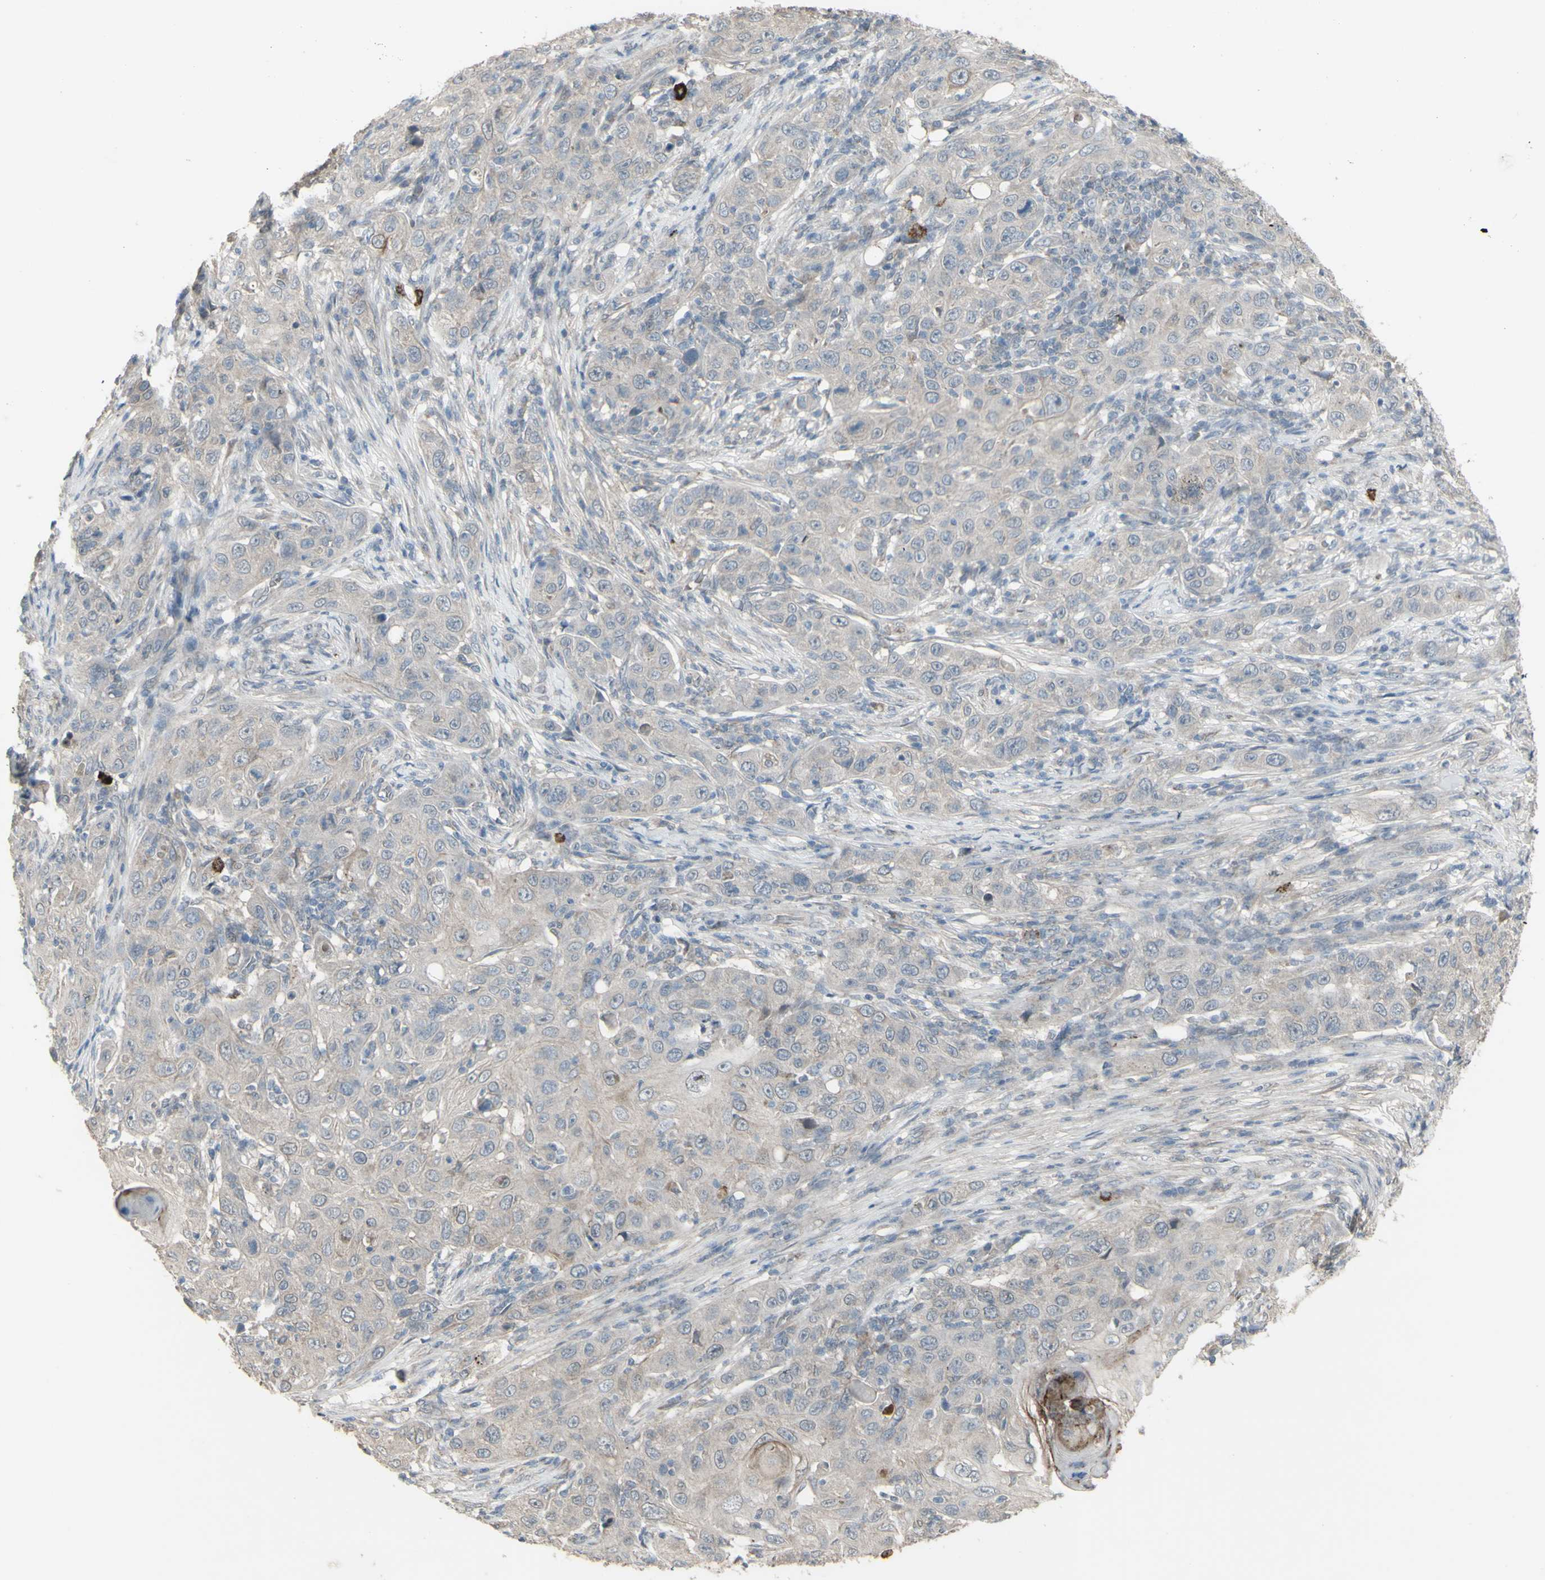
{"staining": {"intensity": "weak", "quantity": ">75%", "location": "cytoplasmic/membranous"}, "tissue": "skin cancer", "cell_type": "Tumor cells", "image_type": "cancer", "snomed": [{"axis": "morphology", "description": "Squamous cell carcinoma, NOS"}, {"axis": "topography", "description": "Skin"}], "caption": "Weak cytoplasmic/membranous expression for a protein is appreciated in approximately >75% of tumor cells of skin squamous cell carcinoma using immunohistochemistry (IHC).", "gene": "GRAMD1B", "patient": {"sex": "female", "age": 88}}